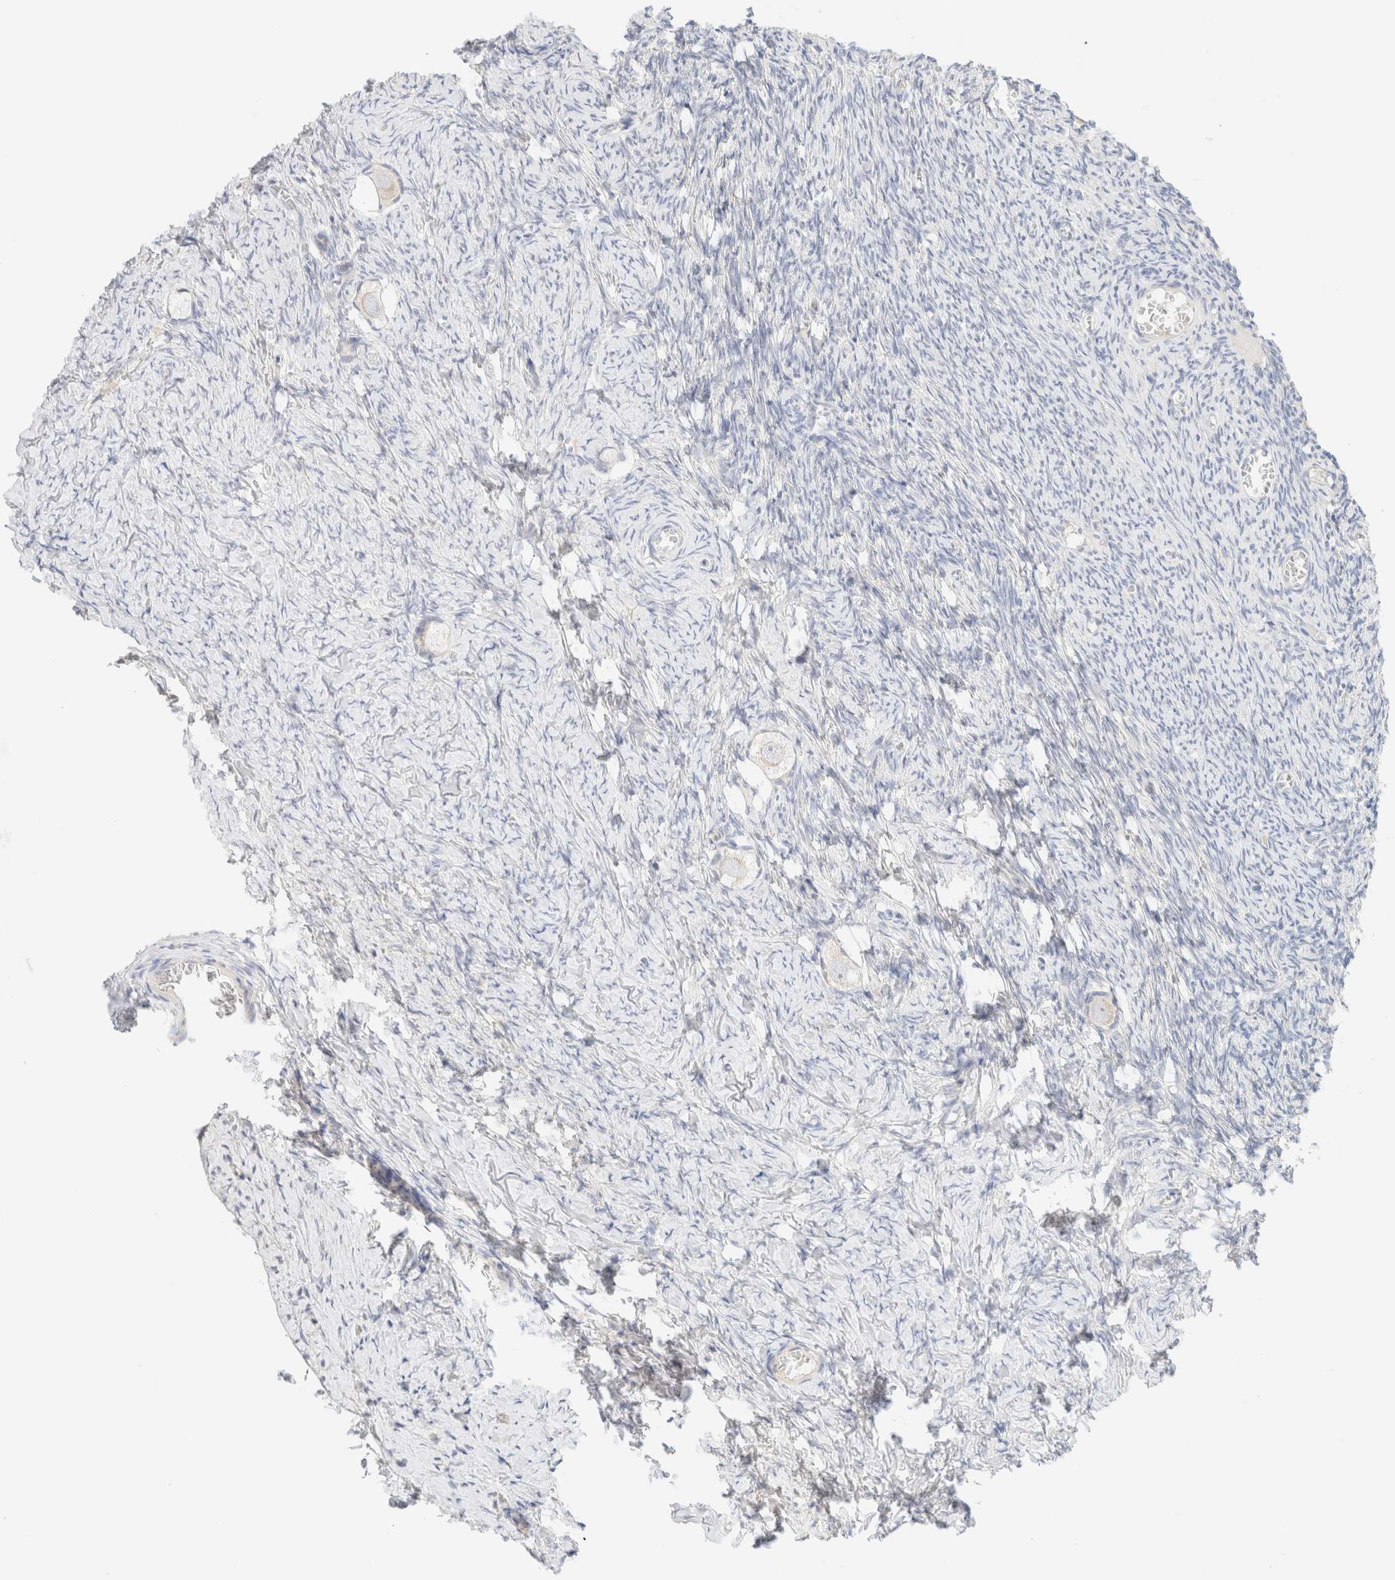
{"staining": {"intensity": "weak", "quantity": "25%-75%", "location": "cytoplasmic/membranous"}, "tissue": "ovary", "cell_type": "Follicle cells", "image_type": "normal", "snomed": [{"axis": "morphology", "description": "Normal tissue, NOS"}, {"axis": "topography", "description": "Ovary"}], "caption": "Brown immunohistochemical staining in normal ovary displays weak cytoplasmic/membranous positivity in about 25%-75% of follicle cells. (DAB (3,3'-diaminobenzidine) IHC, brown staining for protein, blue staining for nuclei).", "gene": "SARM1", "patient": {"sex": "female", "age": 27}}